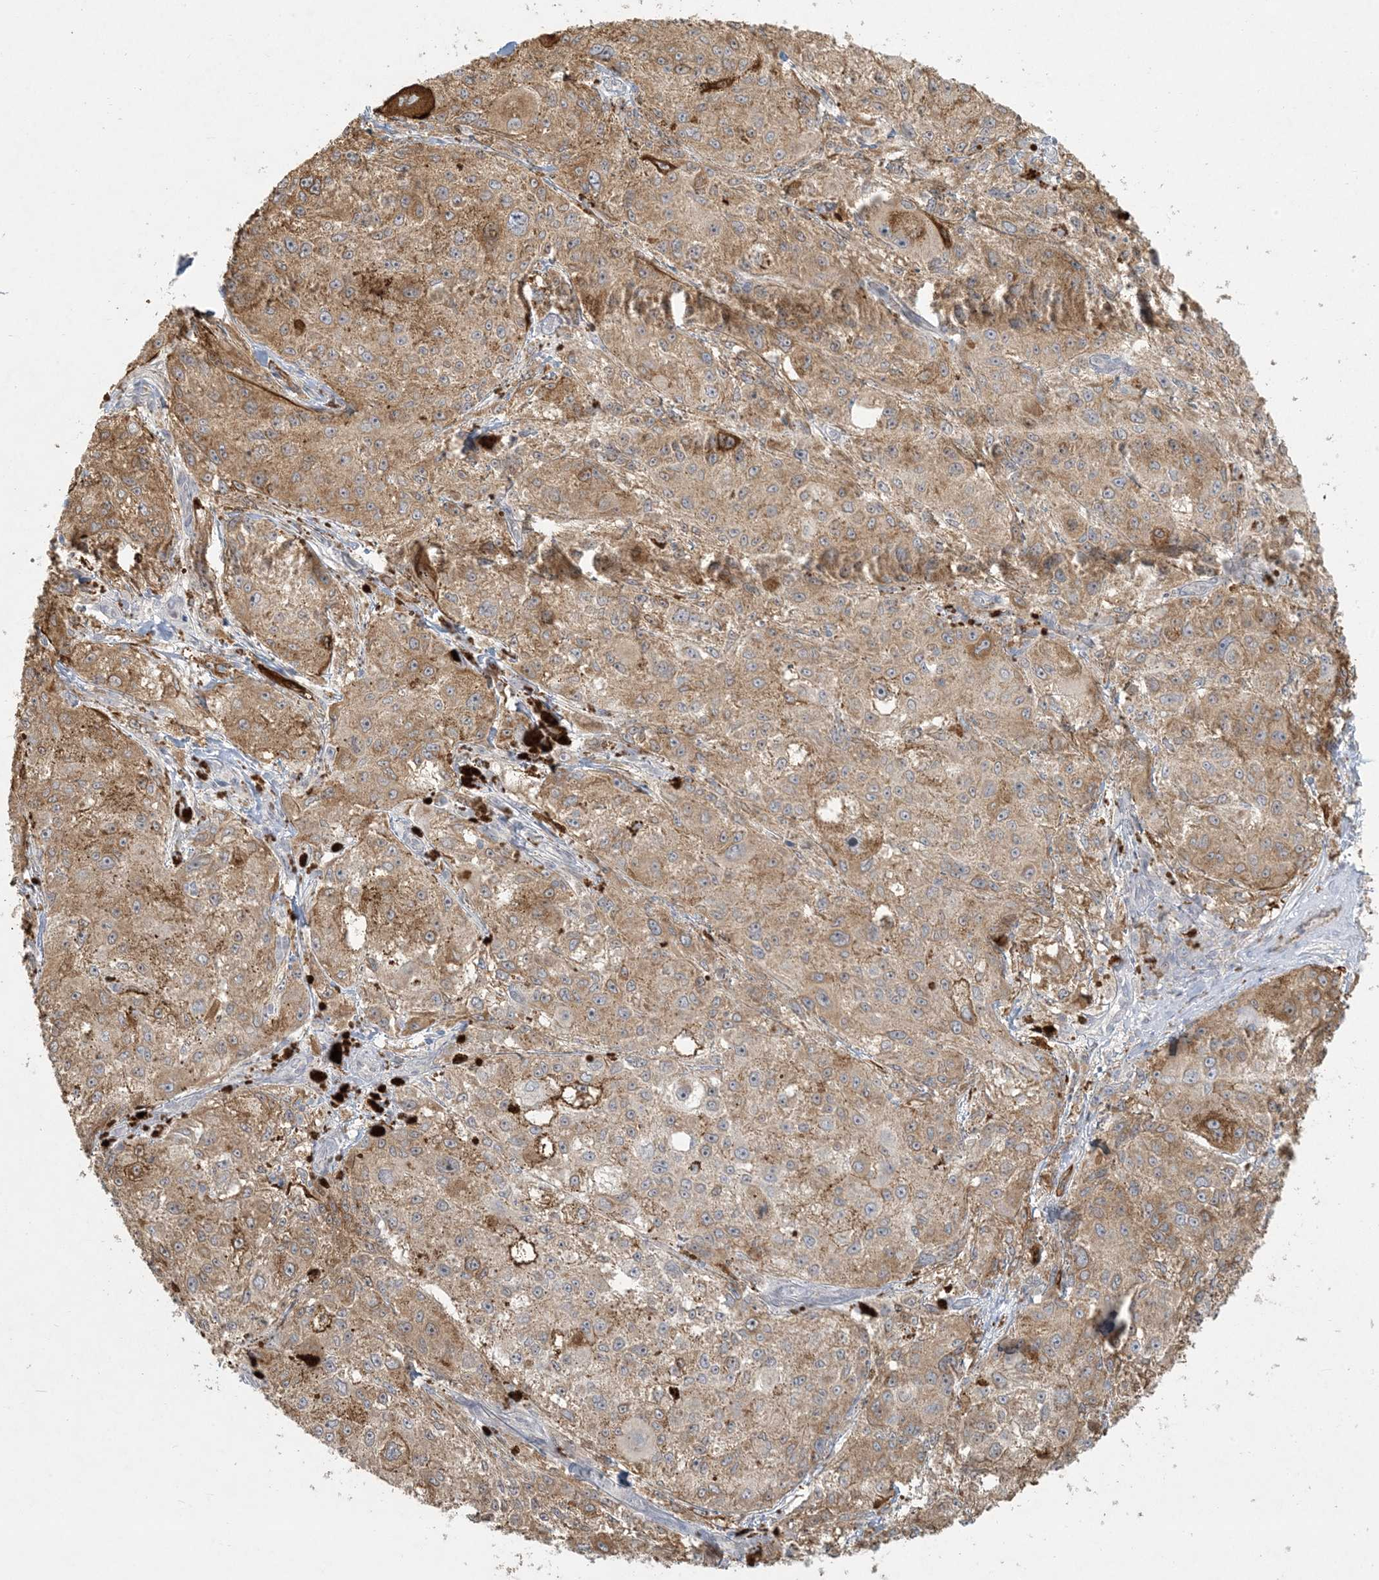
{"staining": {"intensity": "moderate", "quantity": ">75%", "location": "cytoplasmic/membranous"}, "tissue": "melanoma", "cell_type": "Tumor cells", "image_type": "cancer", "snomed": [{"axis": "morphology", "description": "Necrosis, NOS"}, {"axis": "morphology", "description": "Malignant melanoma, NOS"}, {"axis": "topography", "description": "Skin"}], "caption": "This image shows IHC staining of melanoma, with medium moderate cytoplasmic/membranous staining in approximately >75% of tumor cells.", "gene": "BCORL1", "patient": {"sex": "female", "age": 87}}